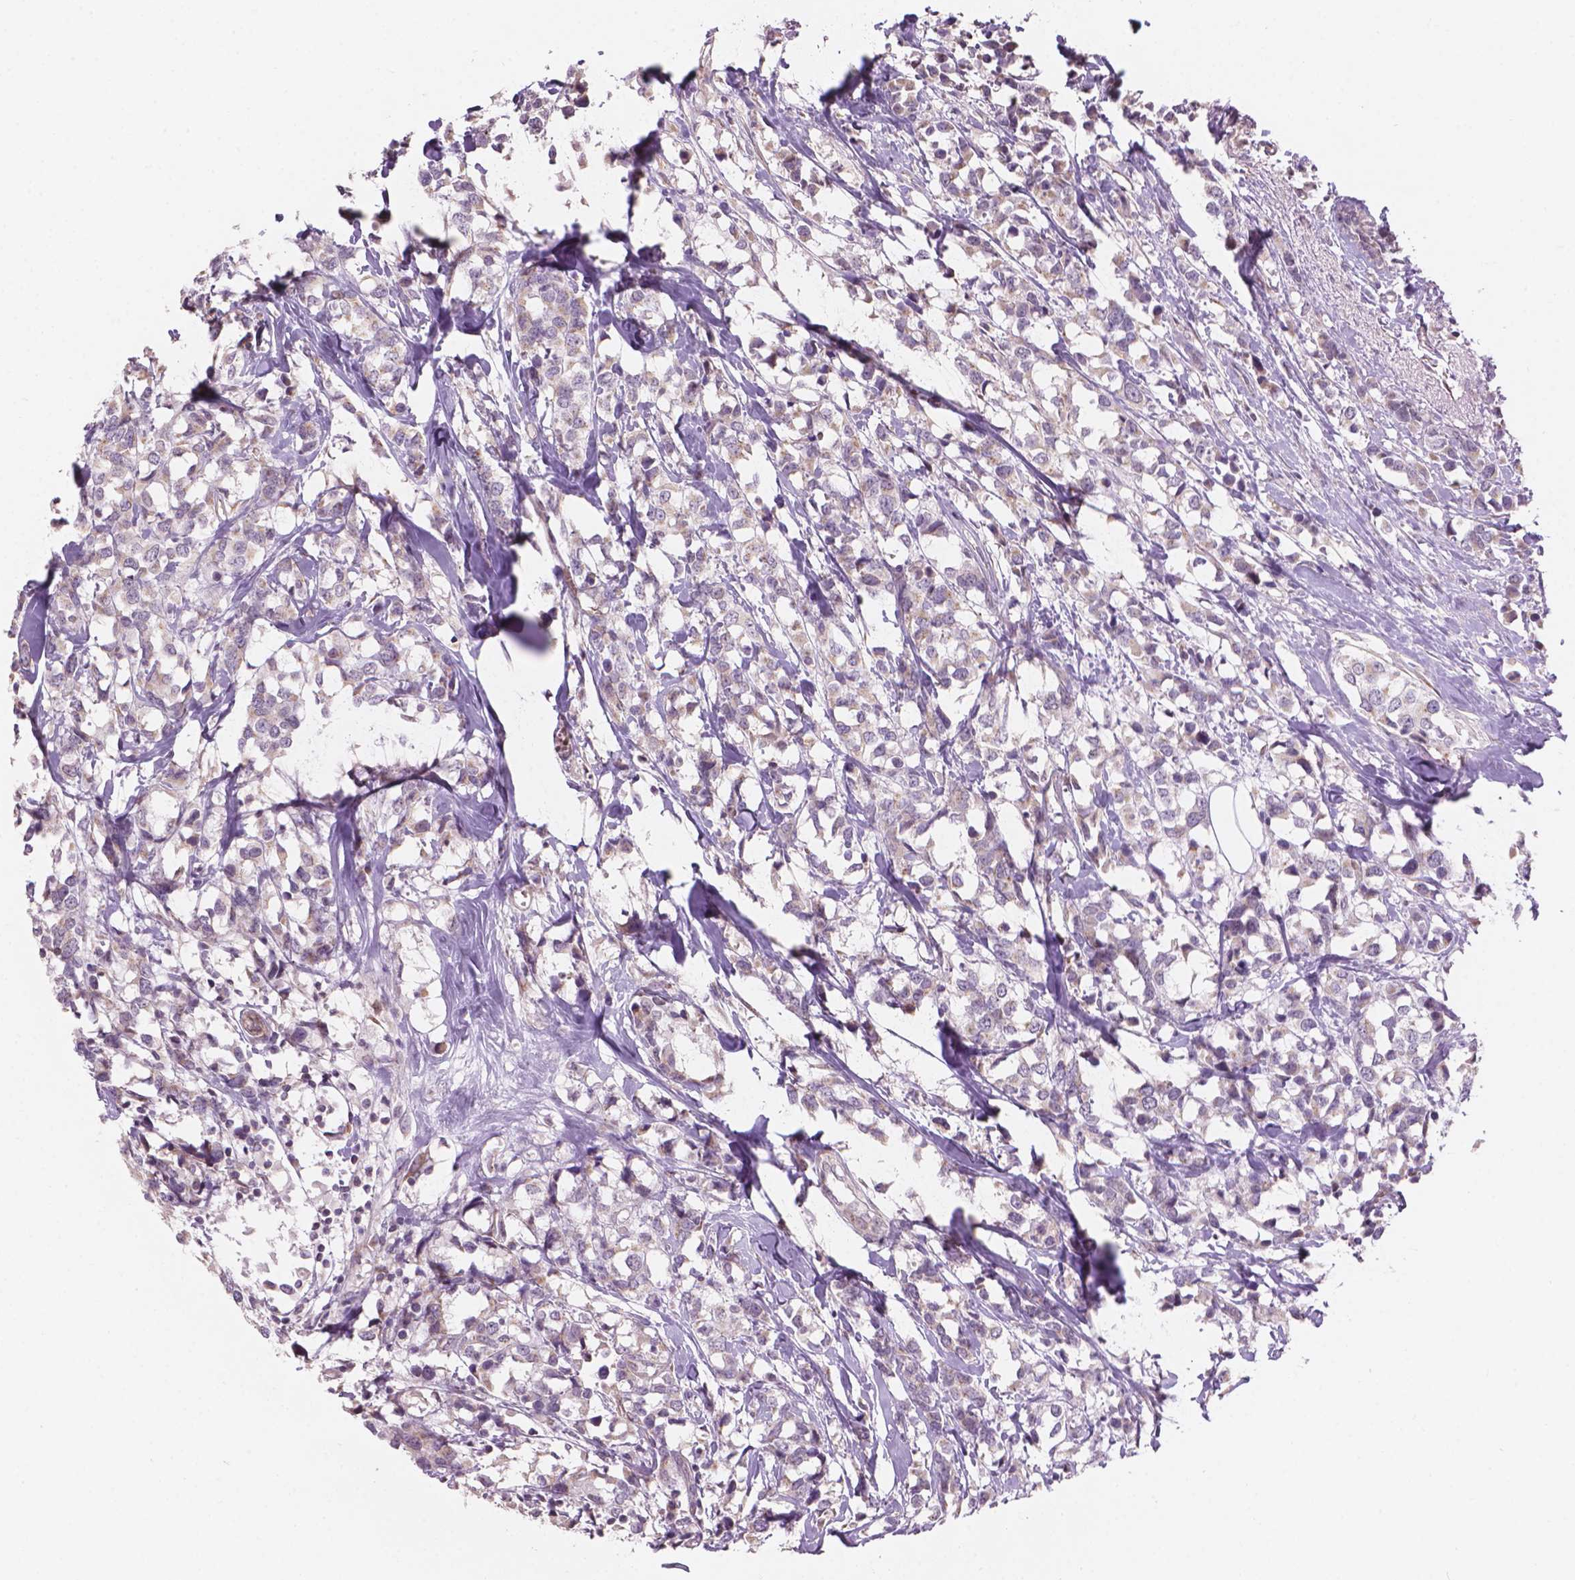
{"staining": {"intensity": "negative", "quantity": "none", "location": "none"}, "tissue": "breast cancer", "cell_type": "Tumor cells", "image_type": "cancer", "snomed": [{"axis": "morphology", "description": "Lobular carcinoma"}, {"axis": "topography", "description": "Breast"}], "caption": "Lobular carcinoma (breast) was stained to show a protein in brown. There is no significant positivity in tumor cells. Nuclei are stained in blue.", "gene": "IFFO1", "patient": {"sex": "female", "age": 59}}